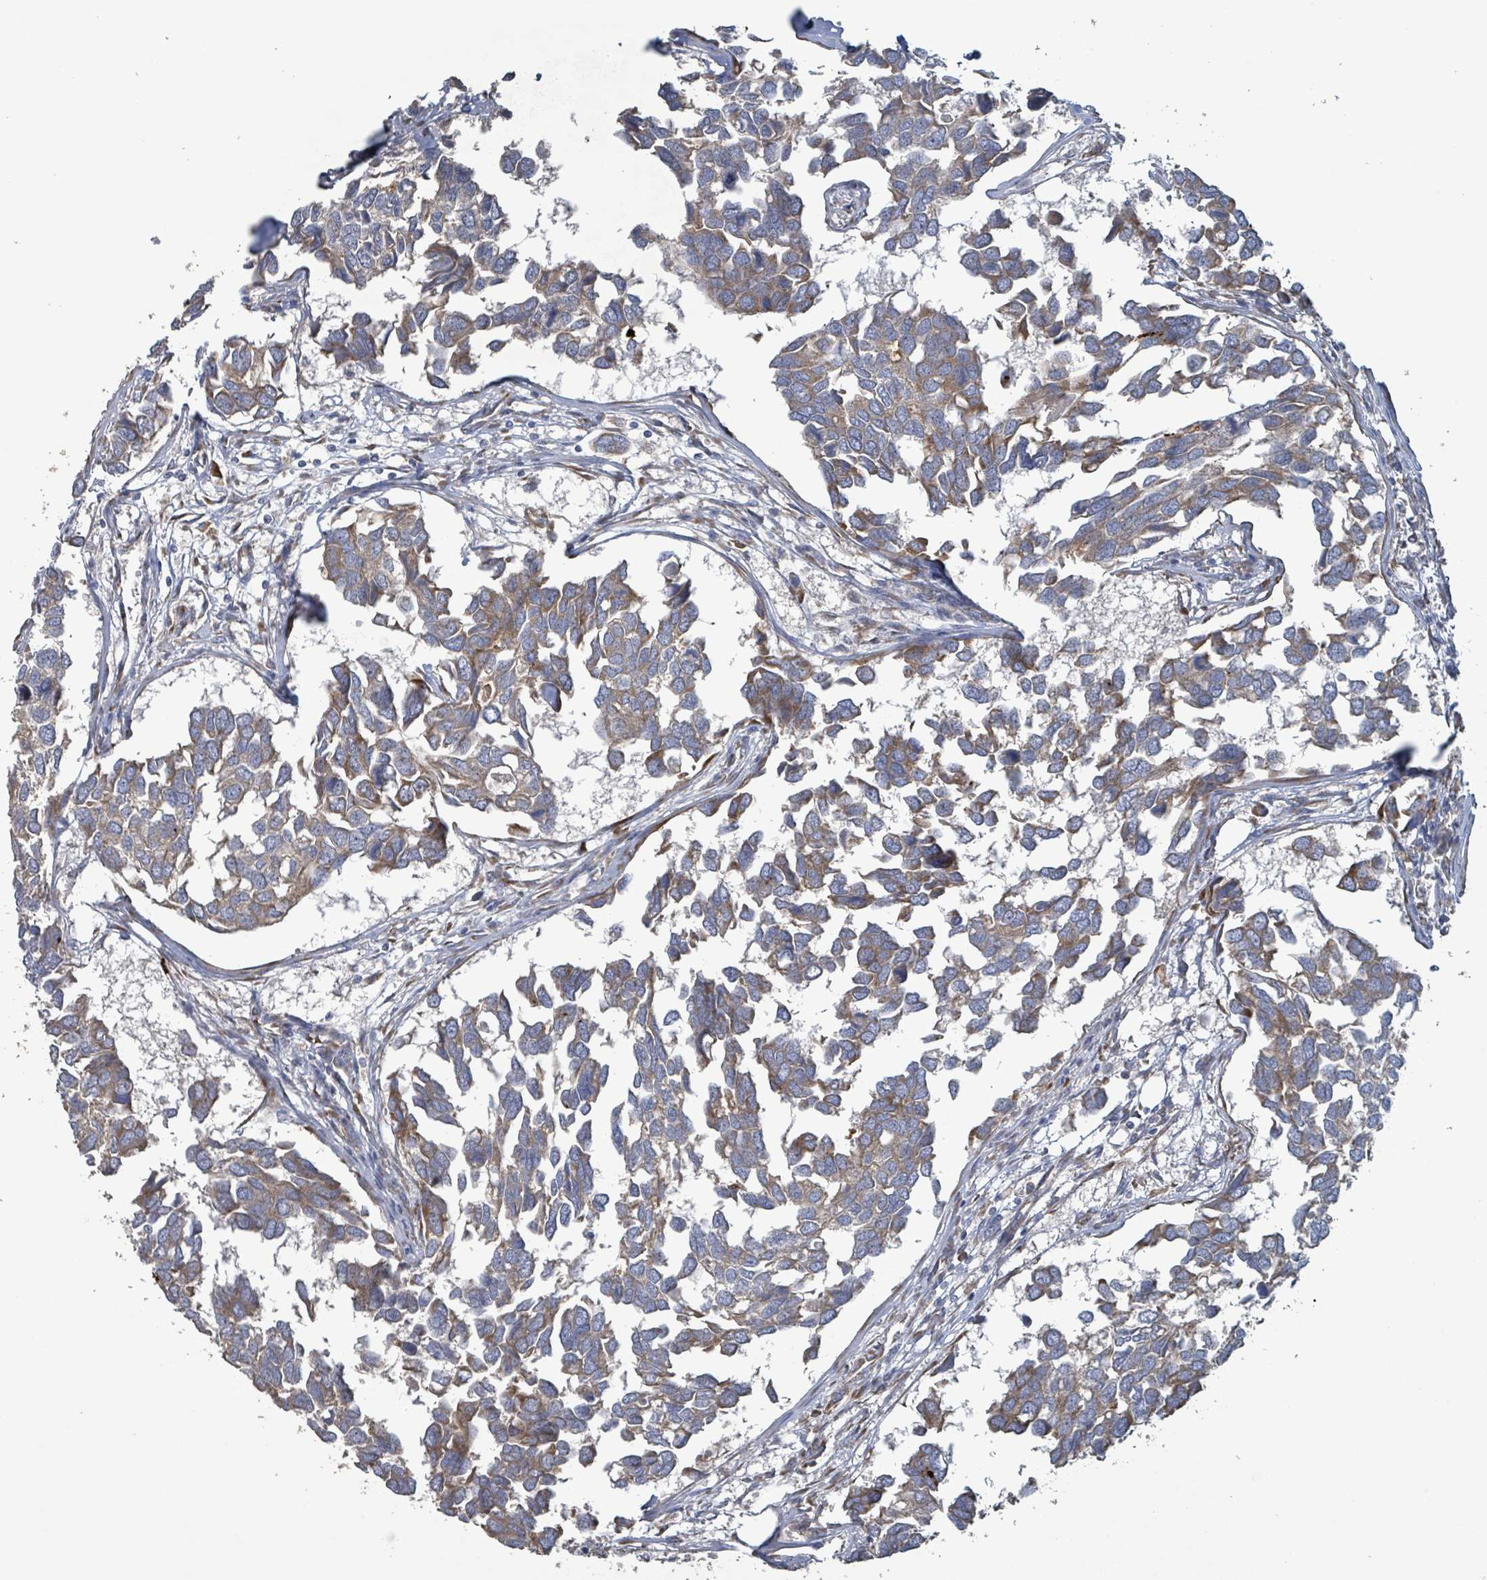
{"staining": {"intensity": "moderate", "quantity": "25%-75%", "location": "cytoplasmic/membranous"}, "tissue": "breast cancer", "cell_type": "Tumor cells", "image_type": "cancer", "snomed": [{"axis": "morphology", "description": "Duct carcinoma"}, {"axis": "topography", "description": "Breast"}], "caption": "Immunohistochemical staining of human breast cancer demonstrates medium levels of moderate cytoplasmic/membranous staining in approximately 25%-75% of tumor cells. Nuclei are stained in blue.", "gene": "RPL32", "patient": {"sex": "female", "age": 83}}